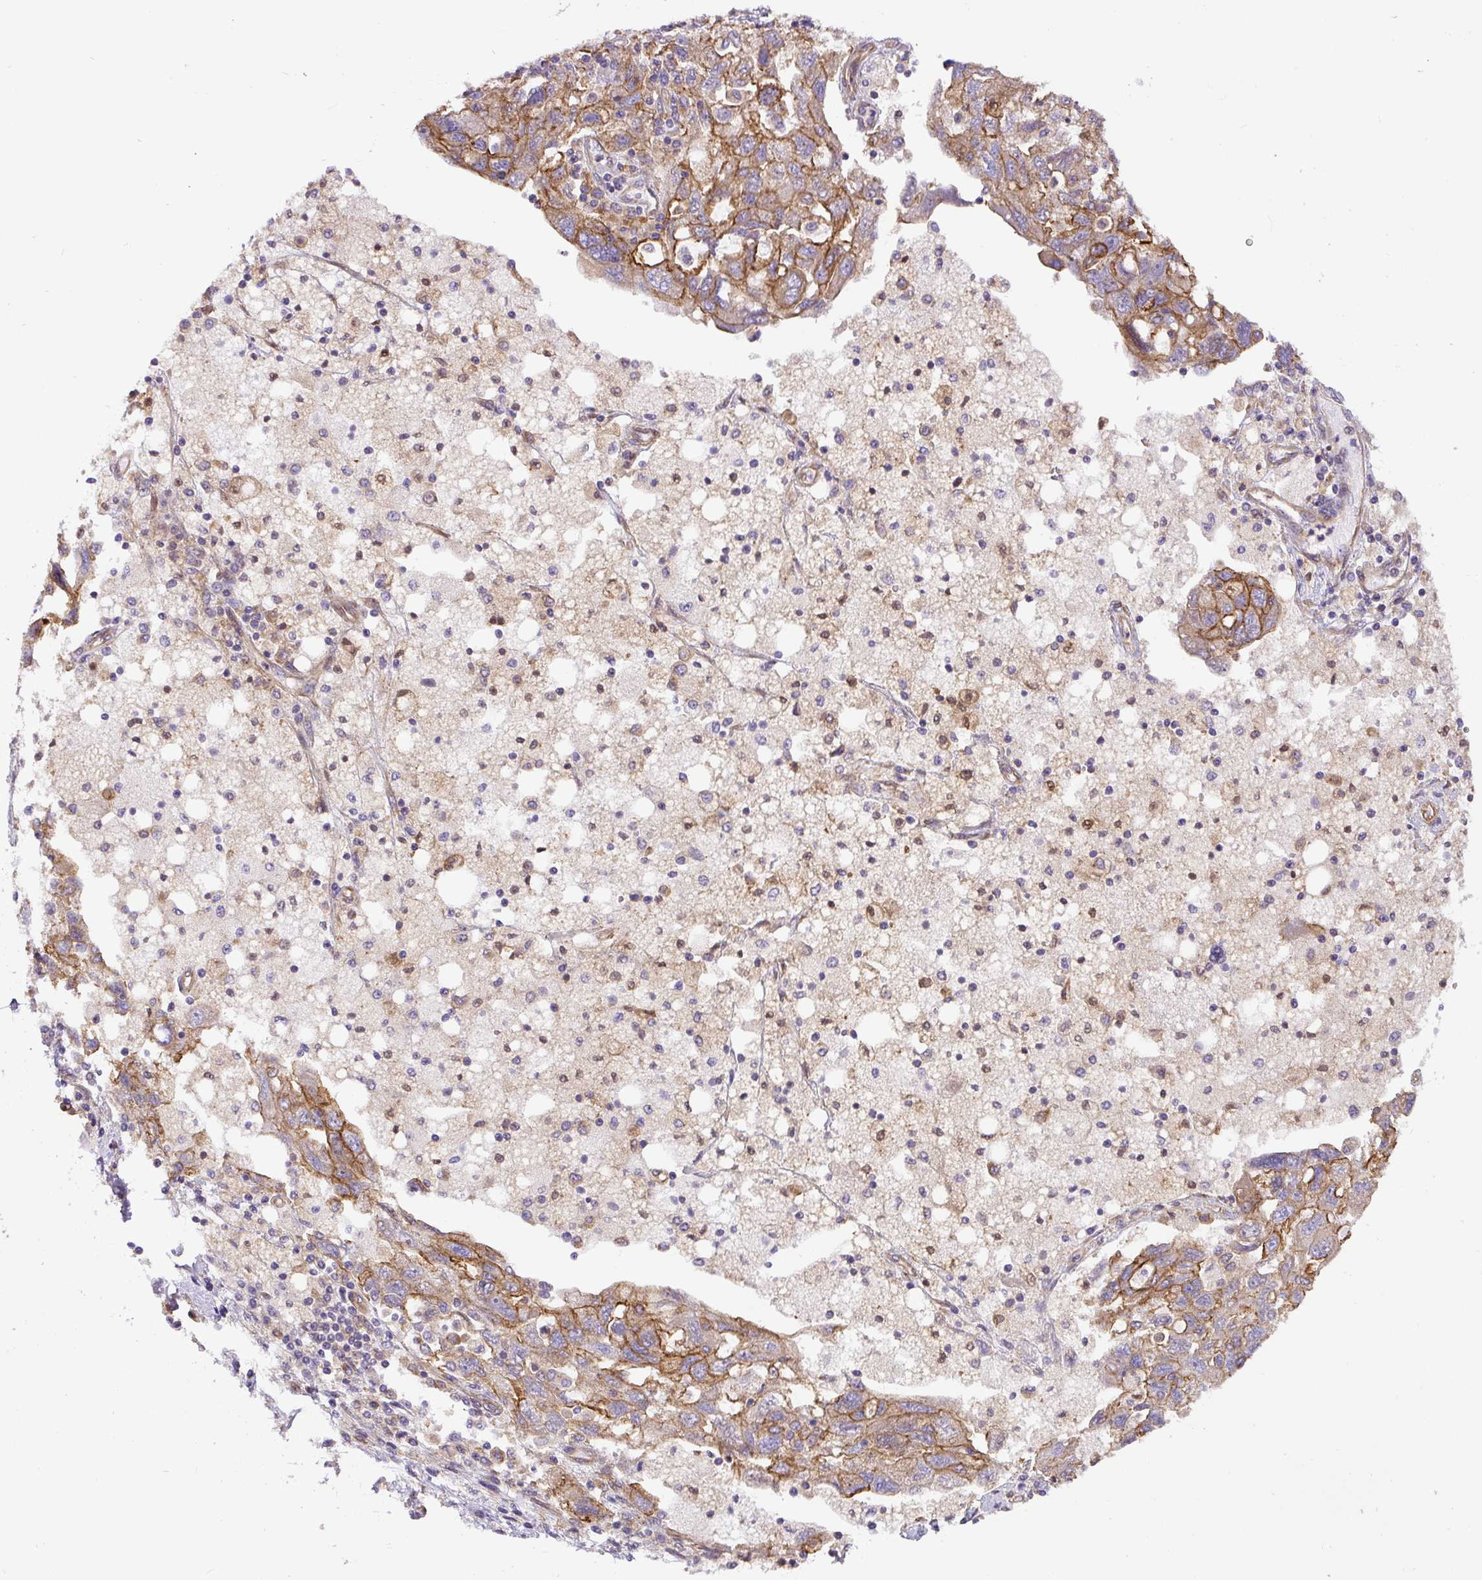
{"staining": {"intensity": "moderate", "quantity": "25%-75%", "location": "cytoplasmic/membranous"}, "tissue": "ovarian cancer", "cell_type": "Tumor cells", "image_type": "cancer", "snomed": [{"axis": "morphology", "description": "Carcinoma, NOS"}, {"axis": "morphology", "description": "Cystadenocarcinoma, serous, NOS"}, {"axis": "topography", "description": "Ovary"}], "caption": "Carcinoma (ovarian) stained with immunohistochemistry displays moderate cytoplasmic/membranous positivity in about 25%-75% of tumor cells.", "gene": "DCTN1", "patient": {"sex": "female", "age": 69}}